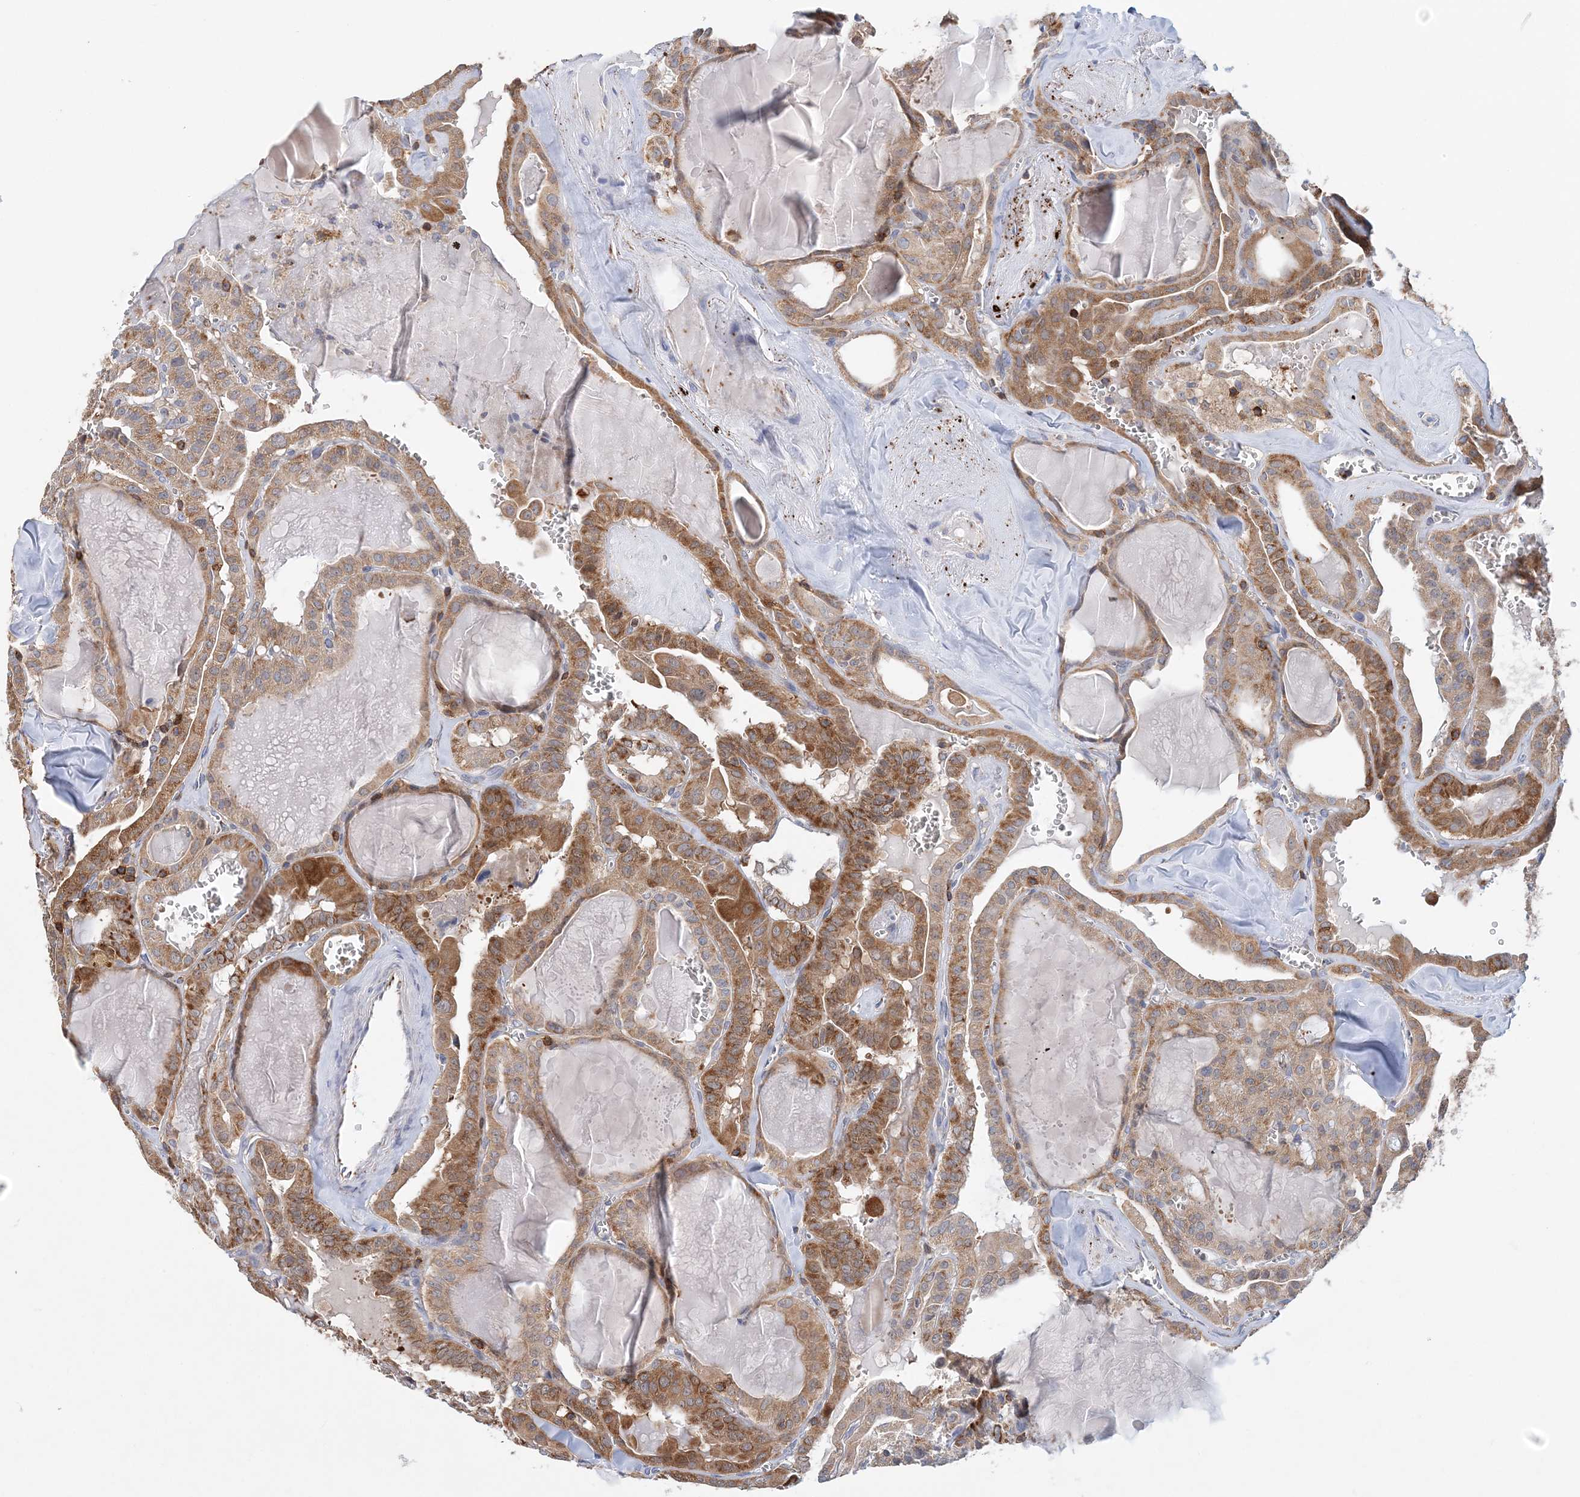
{"staining": {"intensity": "moderate", "quantity": ">75%", "location": "cytoplasmic/membranous"}, "tissue": "thyroid cancer", "cell_type": "Tumor cells", "image_type": "cancer", "snomed": [{"axis": "morphology", "description": "Papillary adenocarcinoma, NOS"}, {"axis": "topography", "description": "Thyroid gland"}], "caption": "This is an image of immunohistochemistry staining of papillary adenocarcinoma (thyroid), which shows moderate staining in the cytoplasmic/membranous of tumor cells.", "gene": "TTC32", "patient": {"sex": "male", "age": 52}}